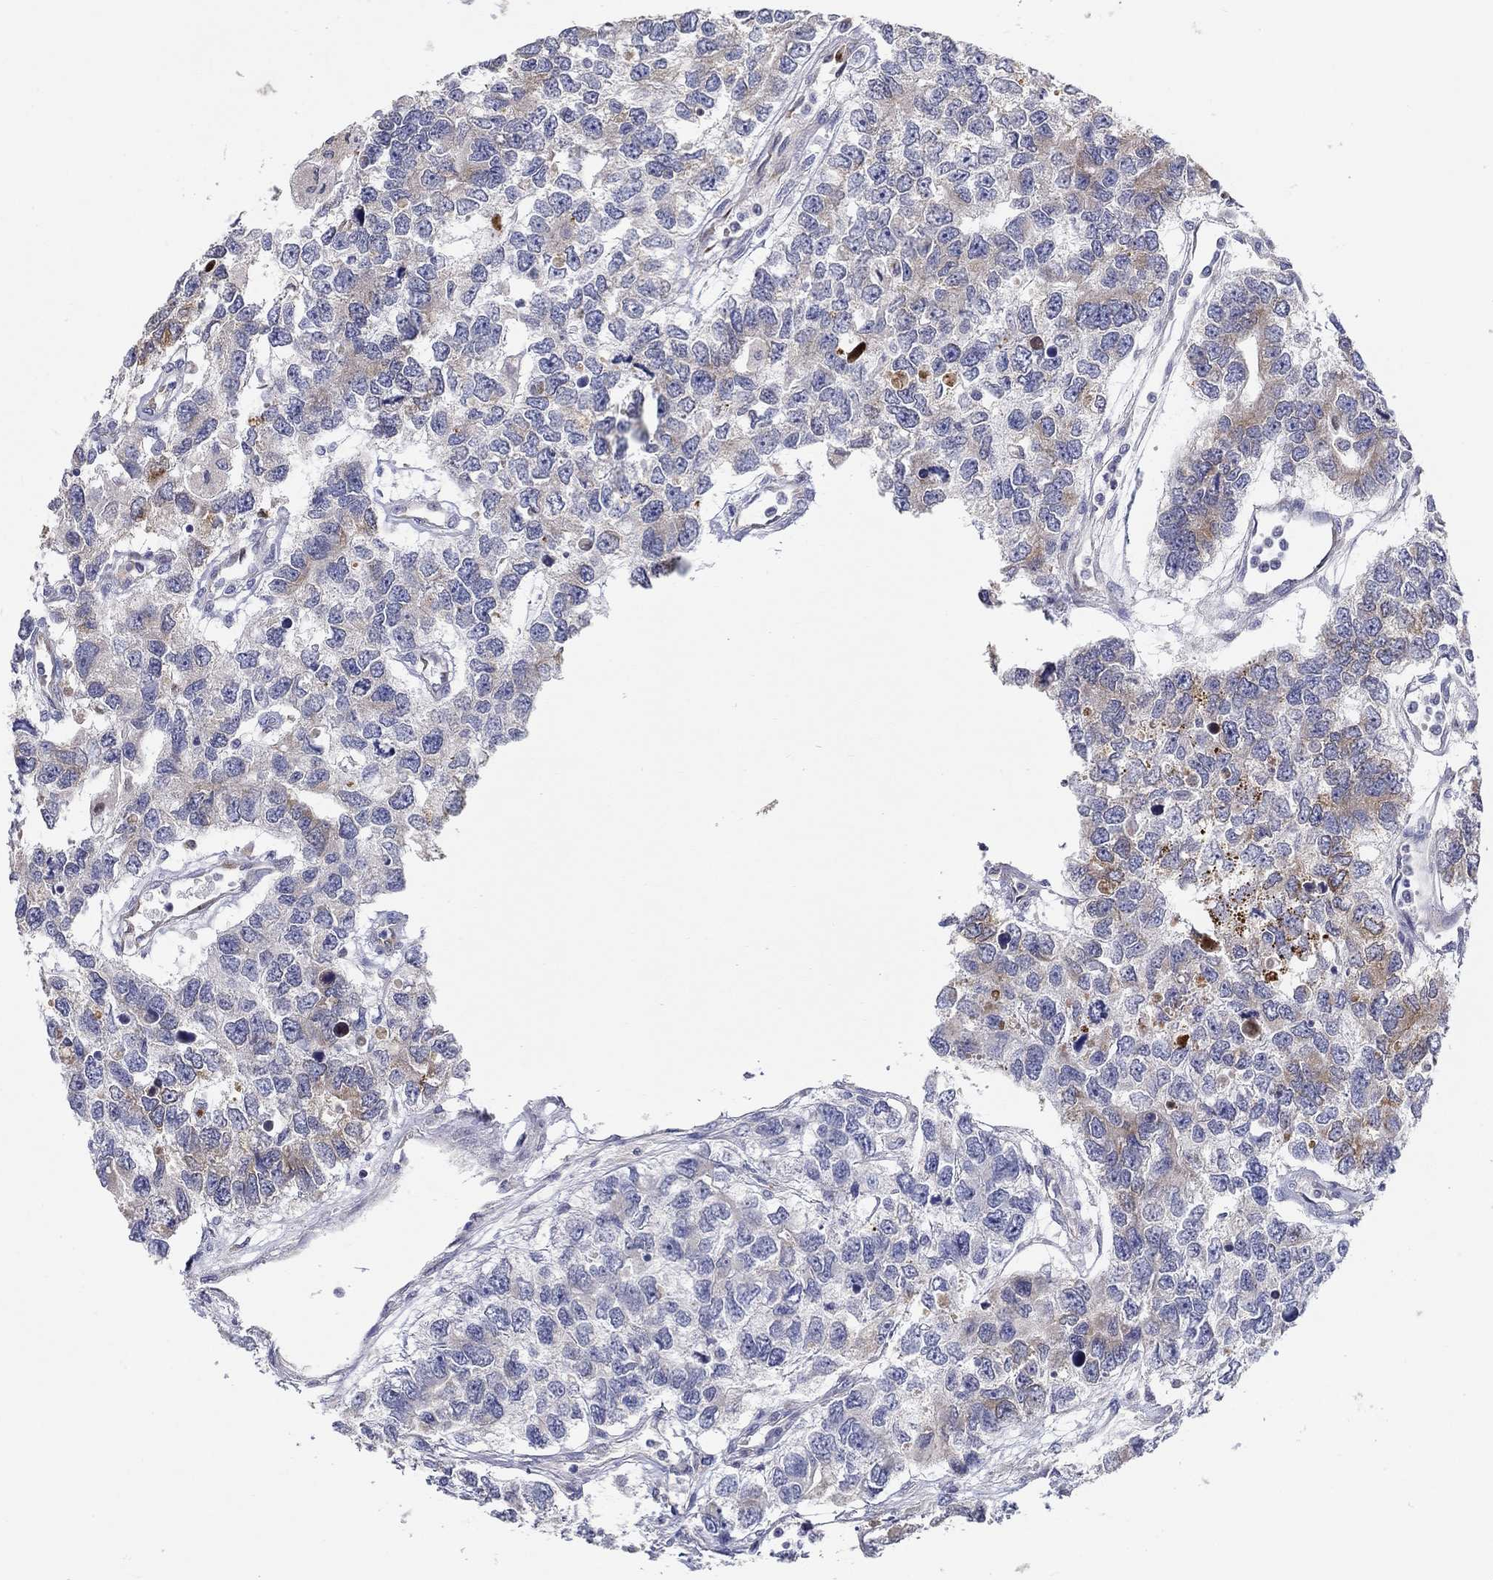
{"staining": {"intensity": "moderate", "quantity": "<25%", "location": "cytoplasmic/membranous"}, "tissue": "testis cancer", "cell_type": "Tumor cells", "image_type": "cancer", "snomed": [{"axis": "morphology", "description": "Seminoma, NOS"}, {"axis": "topography", "description": "Testis"}], "caption": "This photomicrograph displays testis cancer stained with IHC to label a protein in brown. The cytoplasmic/membranous of tumor cells show moderate positivity for the protein. Nuclei are counter-stained blue.", "gene": "ERMP1", "patient": {"sex": "male", "age": 52}}